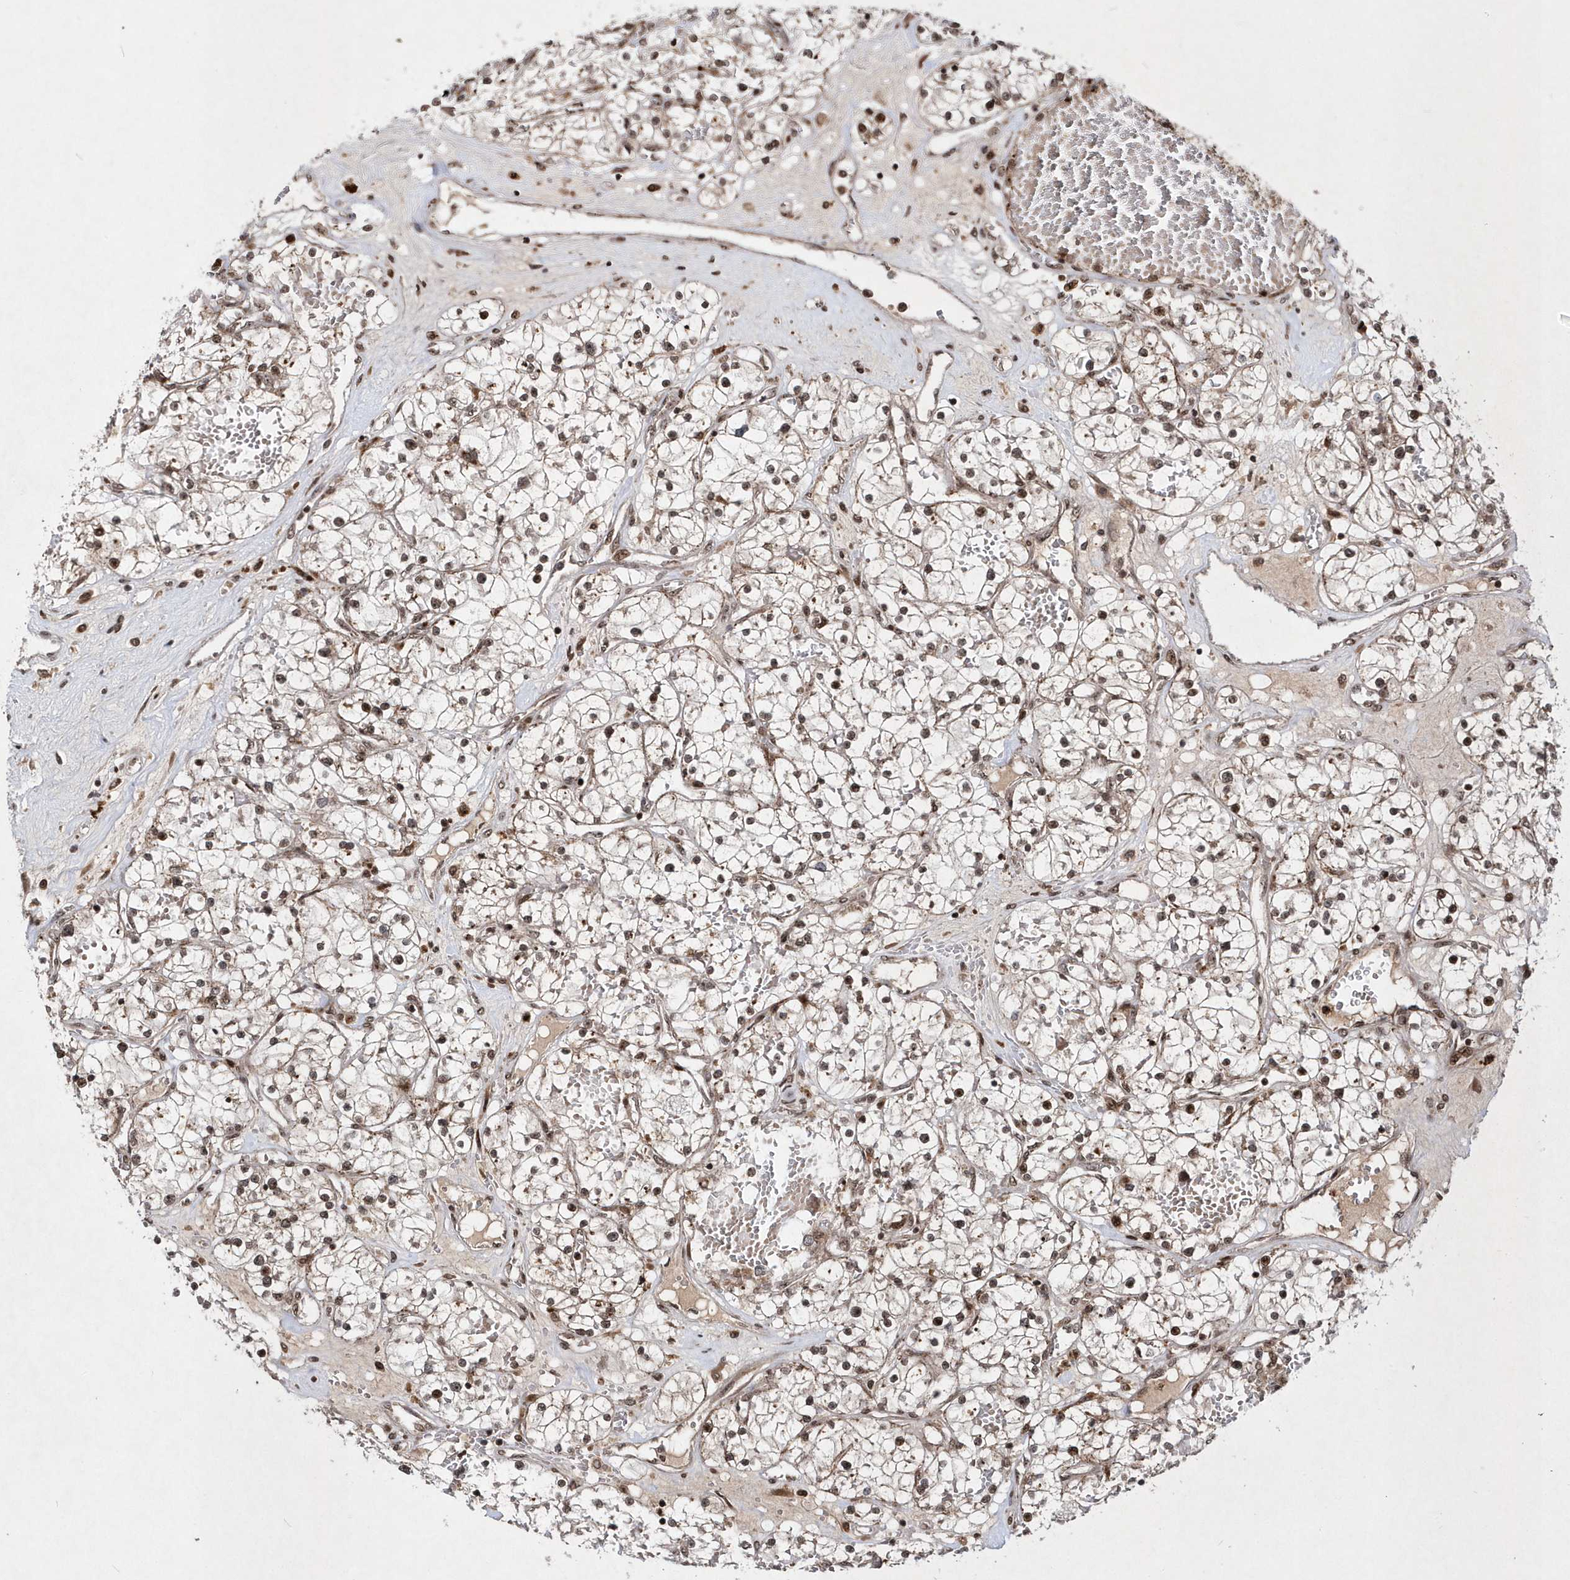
{"staining": {"intensity": "weak", "quantity": "25%-75%", "location": "cytoplasmic/membranous,nuclear"}, "tissue": "renal cancer", "cell_type": "Tumor cells", "image_type": "cancer", "snomed": [{"axis": "morphology", "description": "Normal tissue, NOS"}, {"axis": "morphology", "description": "Adenocarcinoma, NOS"}, {"axis": "topography", "description": "Kidney"}], "caption": "IHC staining of renal adenocarcinoma, which displays low levels of weak cytoplasmic/membranous and nuclear staining in about 25%-75% of tumor cells indicating weak cytoplasmic/membranous and nuclear protein expression. The staining was performed using DAB (3,3'-diaminobenzidine) (brown) for protein detection and nuclei were counterstained in hematoxylin (blue).", "gene": "SOWAHB", "patient": {"sex": "male", "age": 68}}